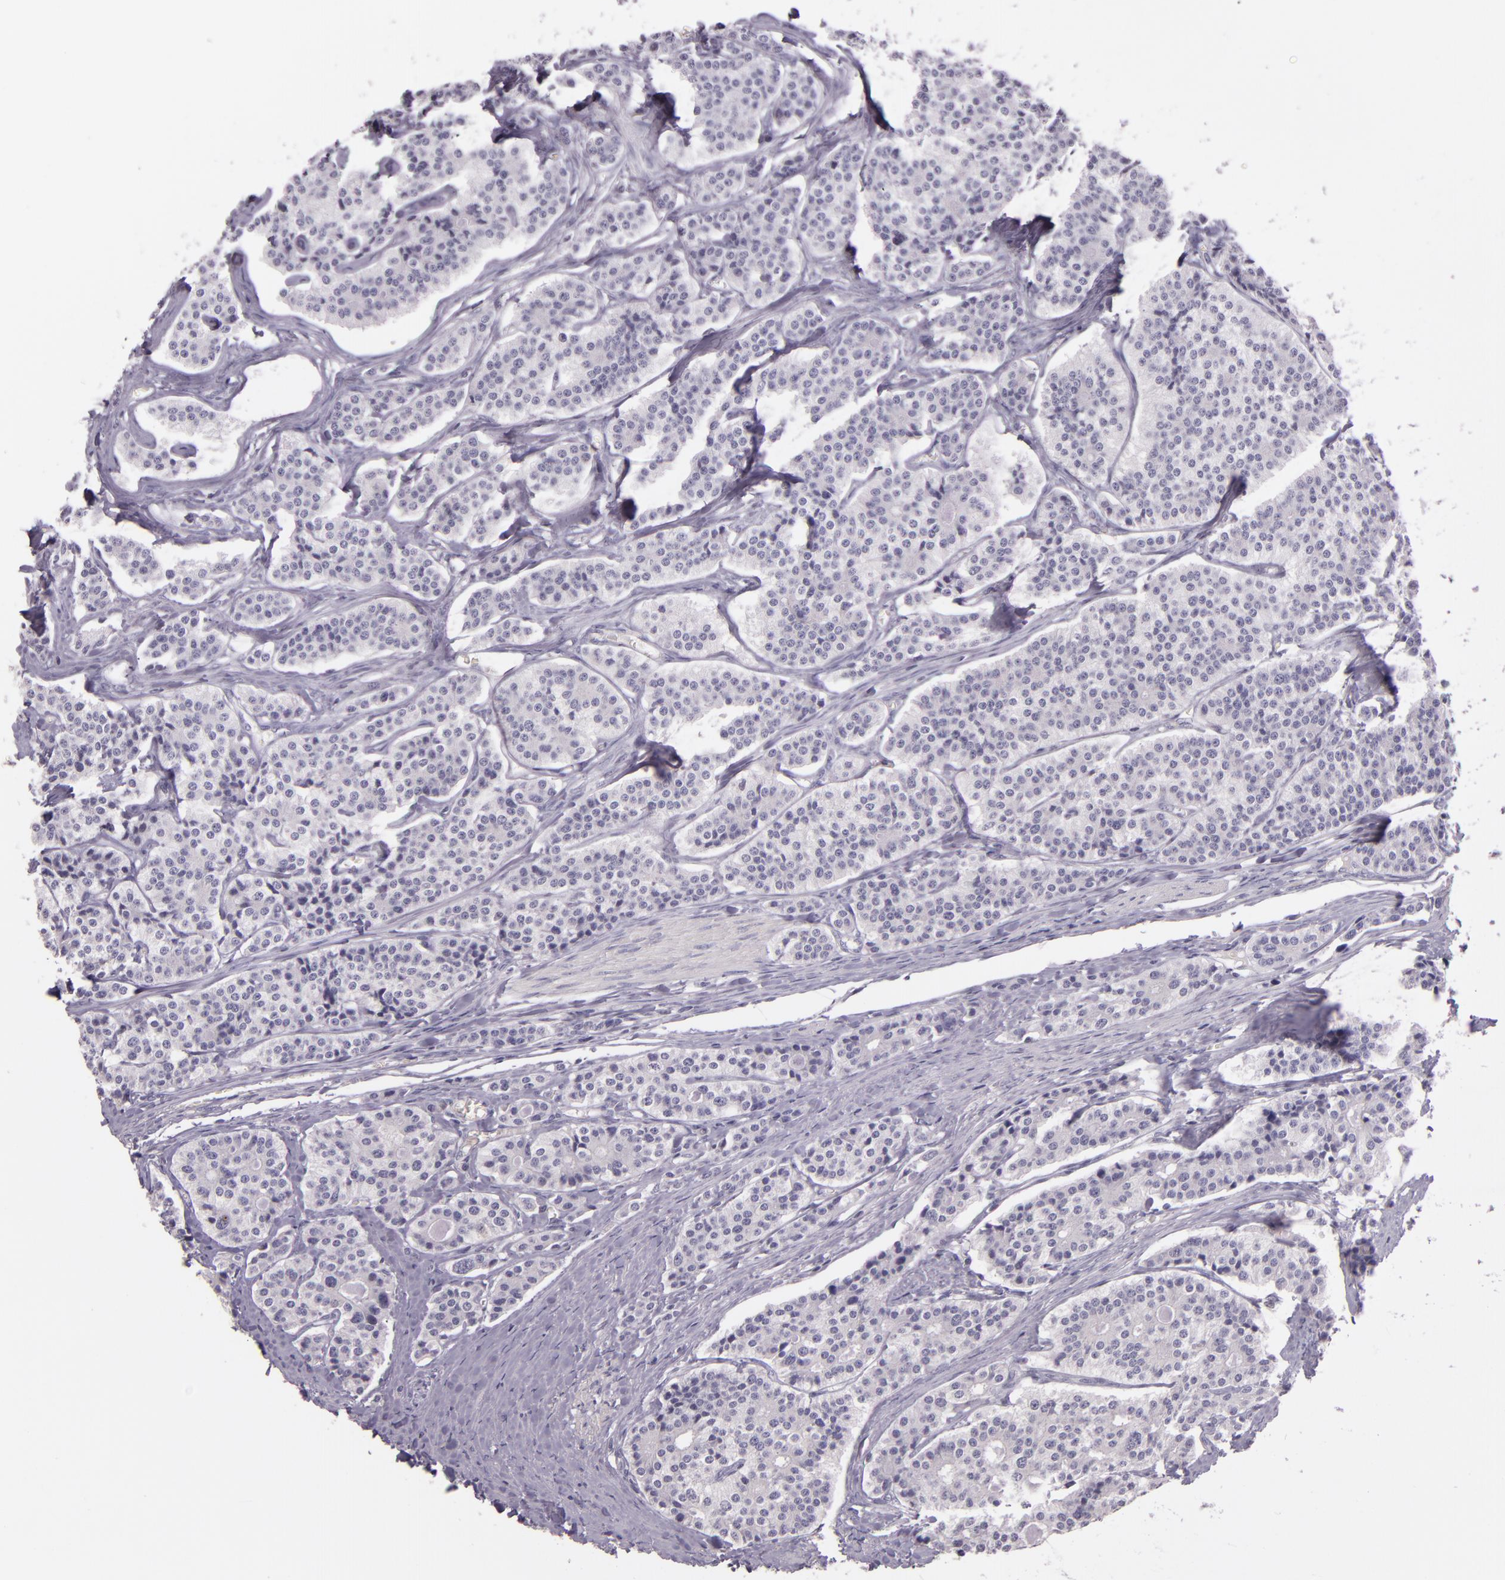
{"staining": {"intensity": "negative", "quantity": "none", "location": "none"}, "tissue": "carcinoid", "cell_type": "Tumor cells", "image_type": "cancer", "snomed": [{"axis": "morphology", "description": "Carcinoid, malignant, NOS"}, {"axis": "topography", "description": "Small intestine"}], "caption": "DAB immunohistochemical staining of carcinoid demonstrates no significant positivity in tumor cells. (Stains: DAB IHC with hematoxylin counter stain, Microscopy: brightfield microscopy at high magnification).", "gene": "HSPA8", "patient": {"sex": "male", "age": 63}}